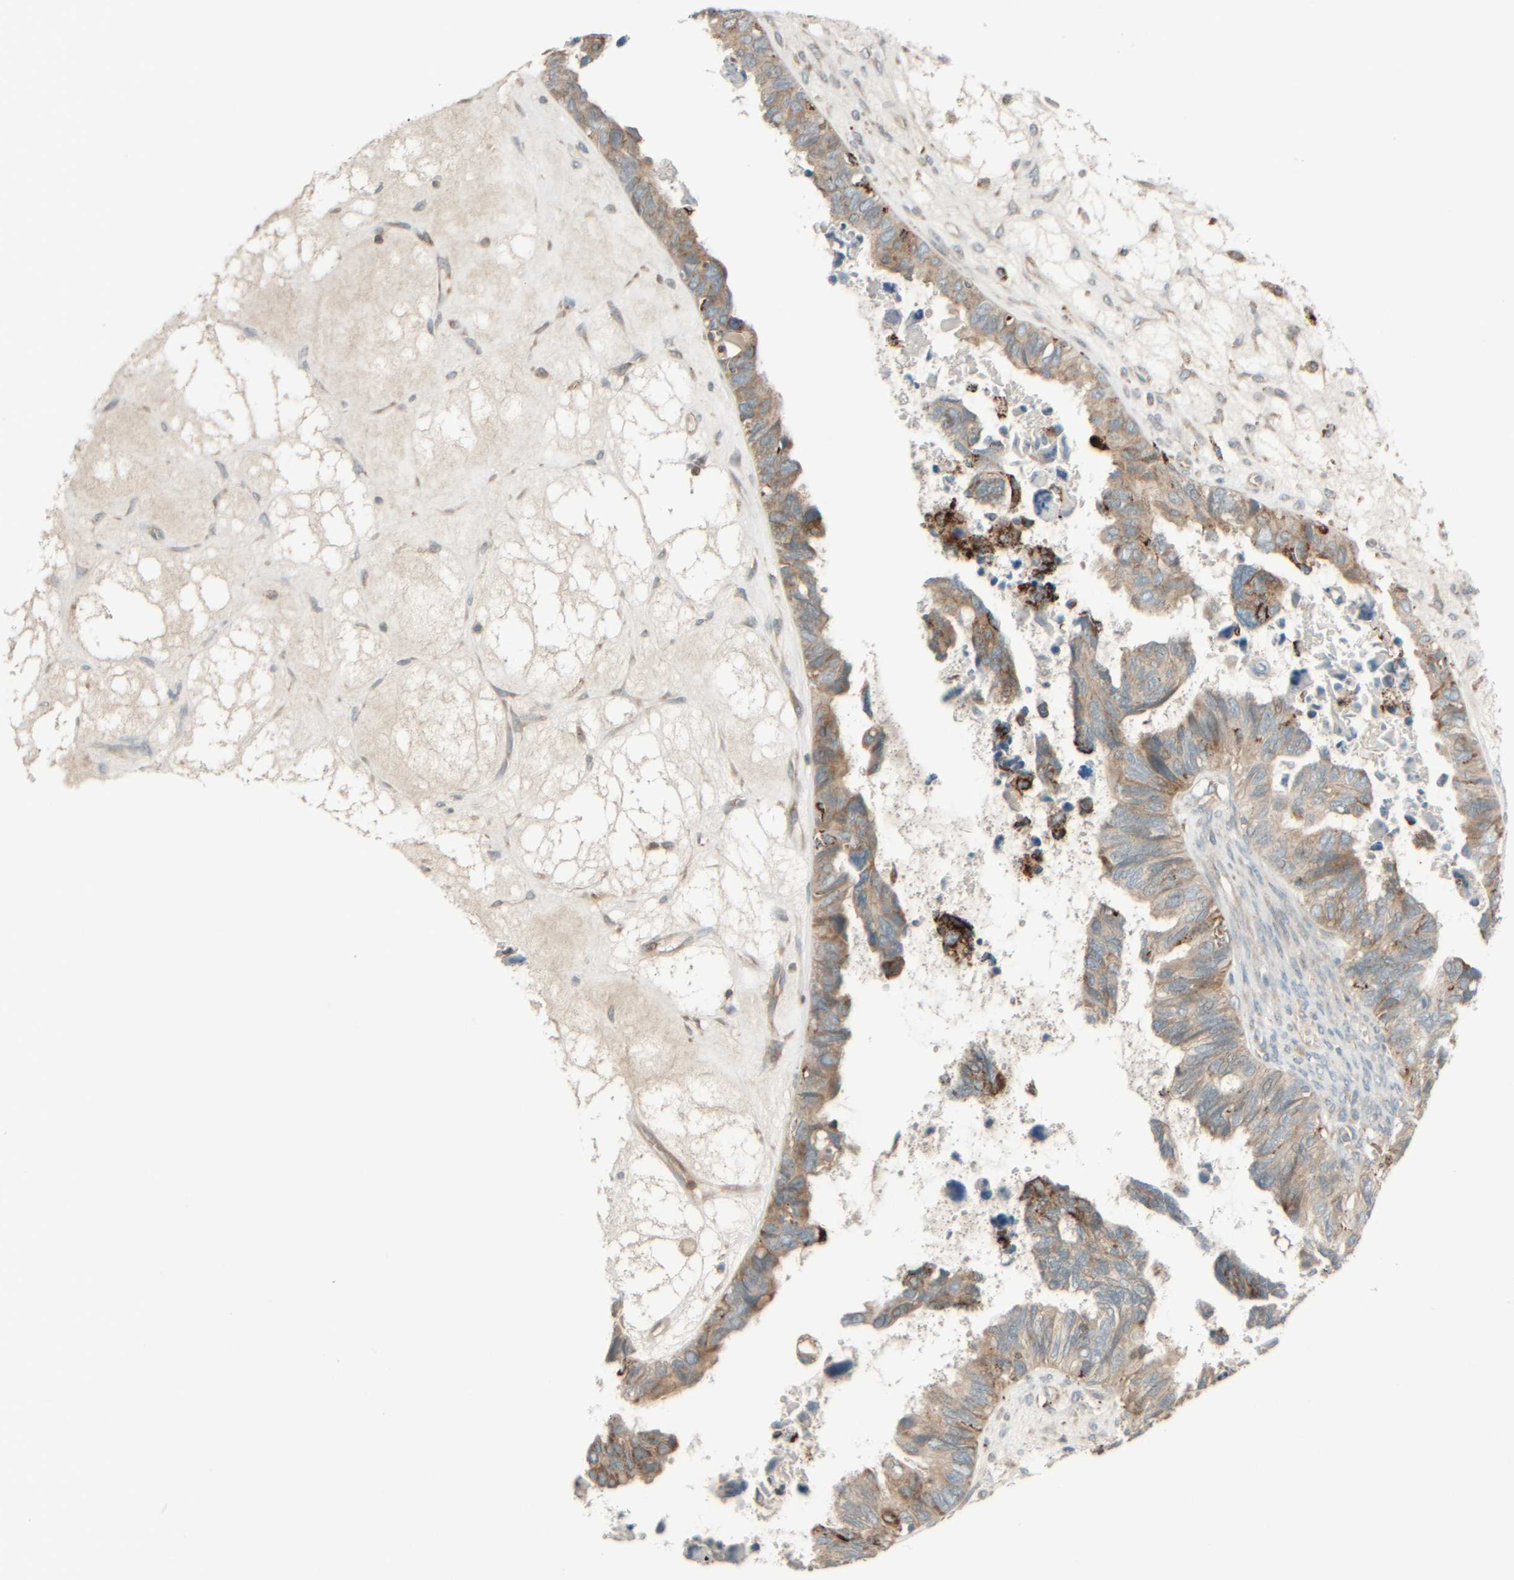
{"staining": {"intensity": "weak", "quantity": ">75%", "location": "cytoplasmic/membranous"}, "tissue": "ovarian cancer", "cell_type": "Tumor cells", "image_type": "cancer", "snomed": [{"axis": "morphology", "description": "Cystadenocarcinoma, serous, NOS"}, {"axis": "topography", "description": "Ovary"}], "caption": "A low amount of weak cytoplasmic/membranous staining is seen in about >75% of tumor cells in ovarian cancer (serous cystadenocarcinoma) tissue. The staining was performed using DAB (3,3'-diaminobenzidine), with brown indicating positive protein expression. Nuclei are stained blue with hematoxylin.", "gene": "SPAG5", "patient": {"sex": "female", "age": 79}}